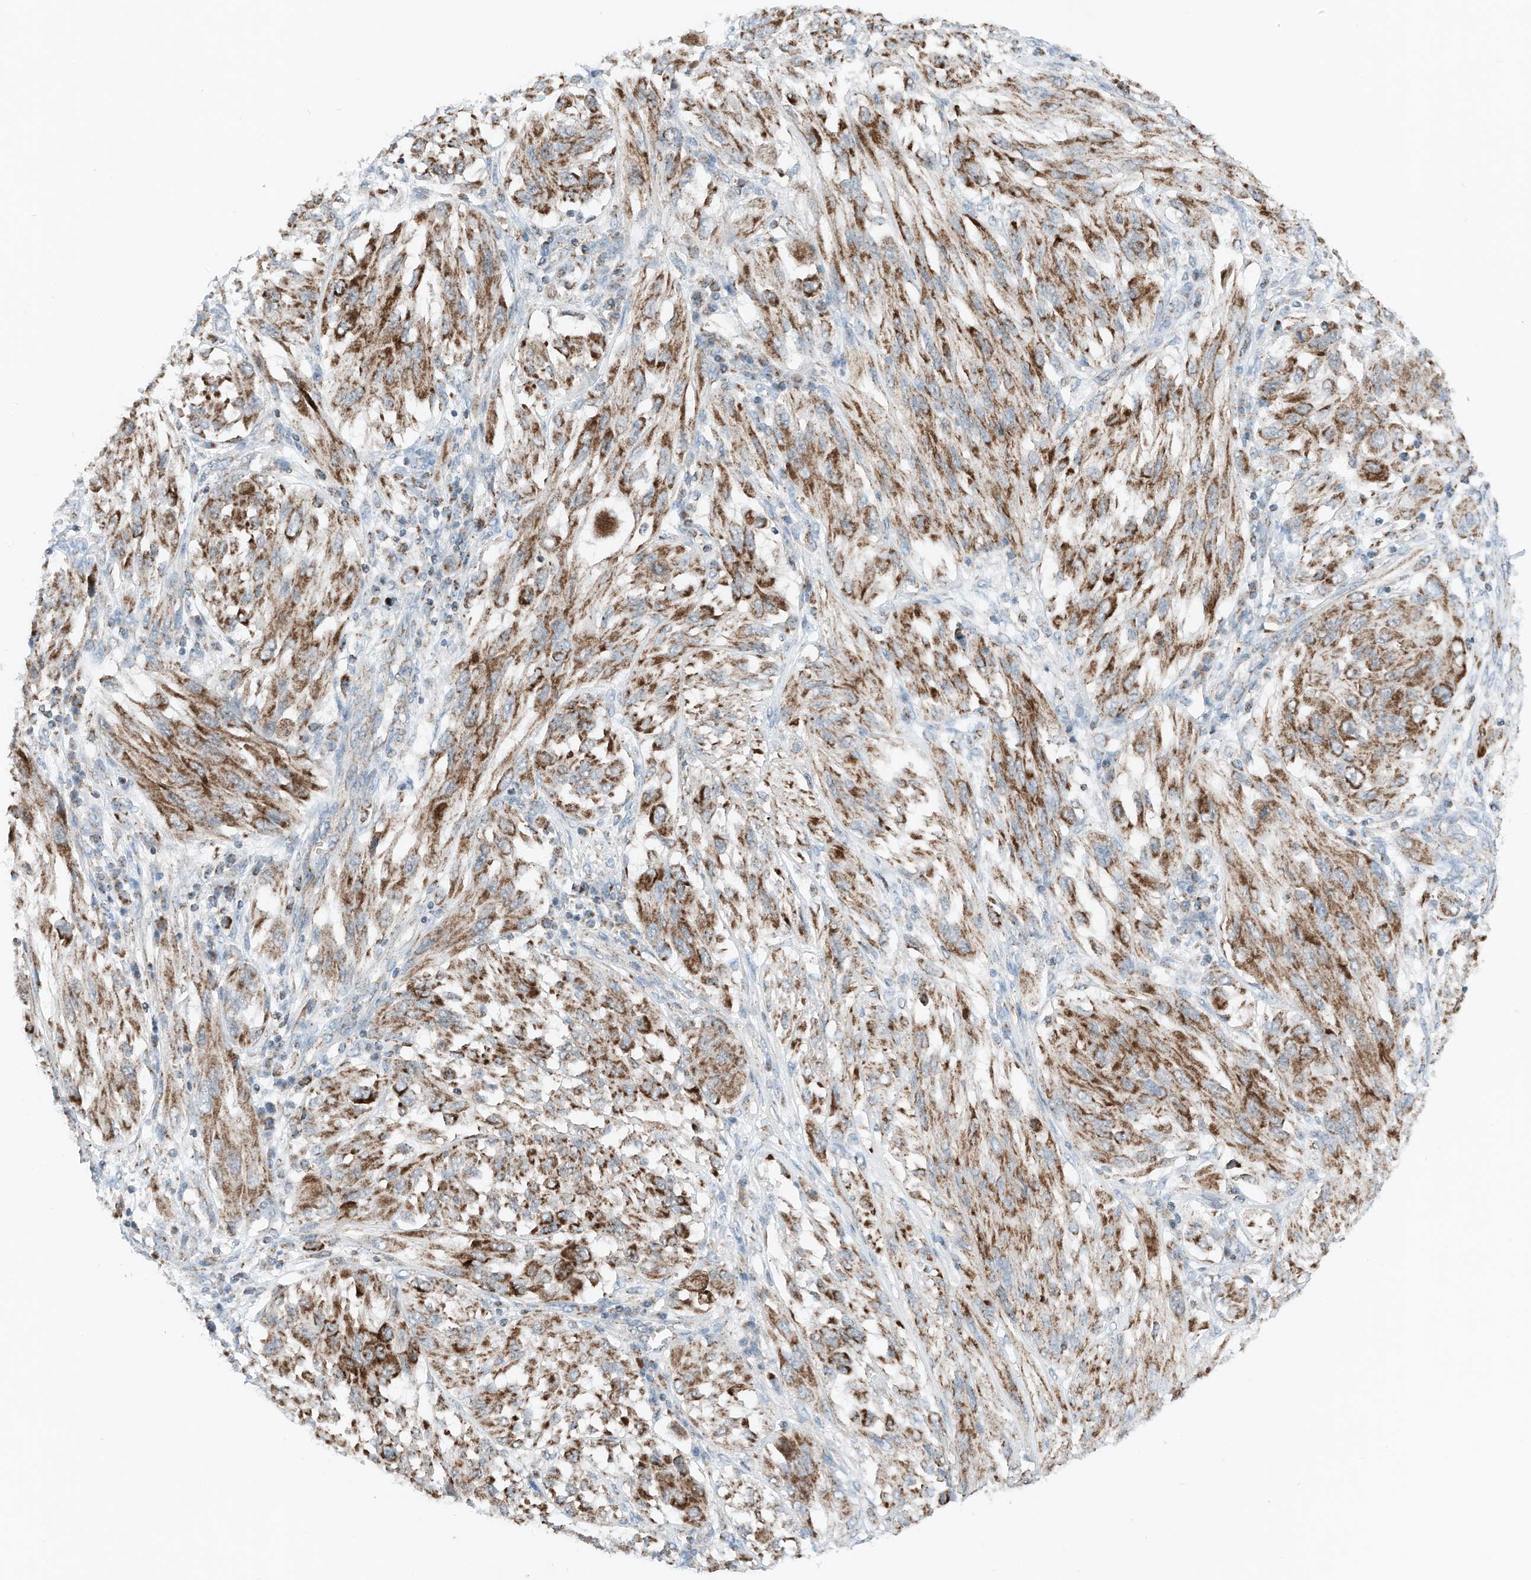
{"staining": {"intensity": "strong", "quantity": ">75%", "location": "cytoplasmic/membranous"}, "tissue": "melanoma", "cell_type": "Tumor cells", "image_type": "cancer", "snomed": [{"axis": "morphology", "description": "Malignant melanoma, NOS"}, {"axis": "topography", "description": "Skin"}], "caption": "Malignant melanoma tissue displays strong cytoplasmic/membranous positivity in approximately >75% of tumor cells, visualized by immunohistochemistry. (DAB (3,3'-diaminobenzidine) = brown stain, brightfield microscopy at high magnification).", "gene": "RMND1", "patient": {"sex": "female", "age": 91}}